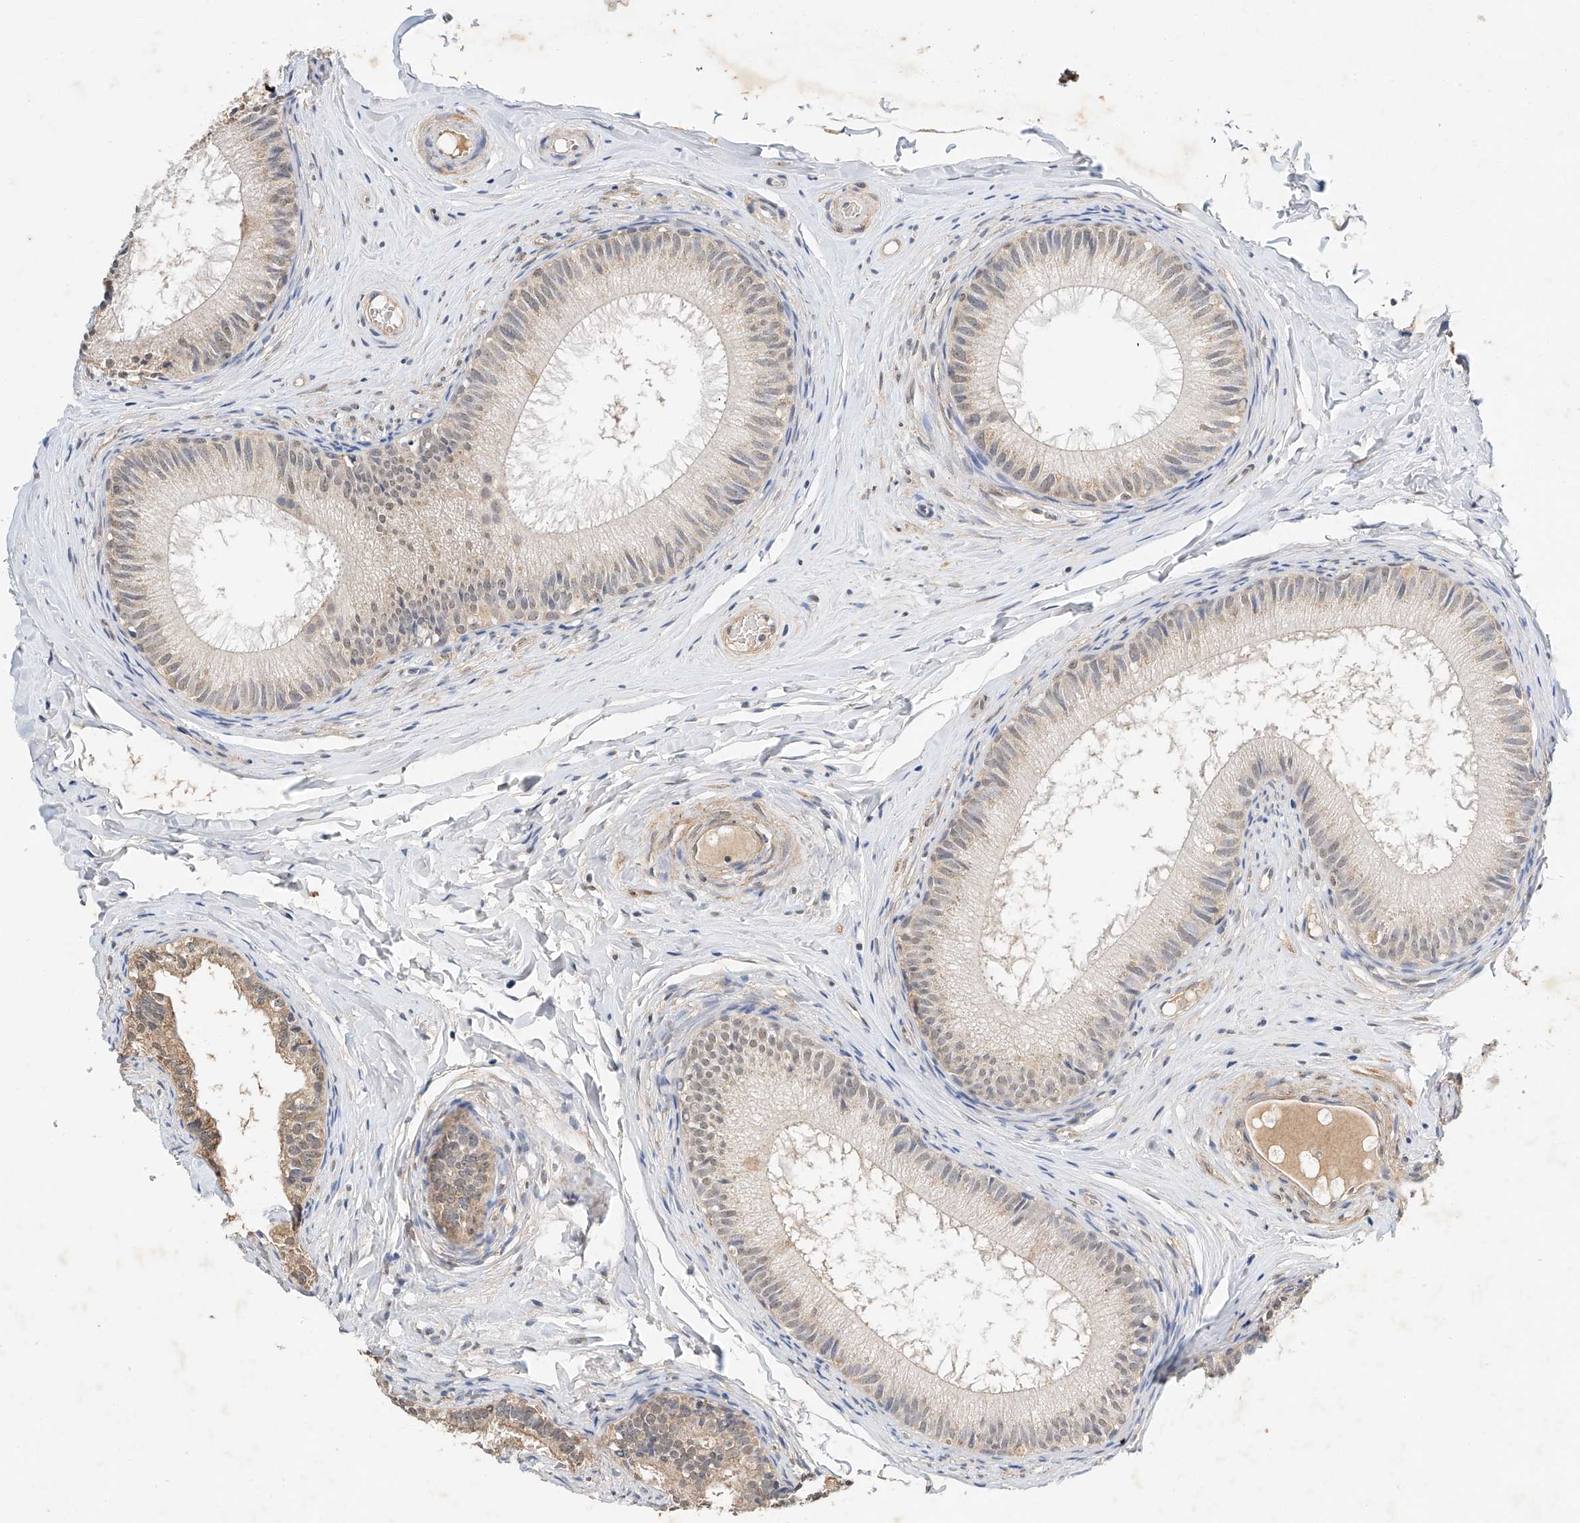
{"staining": {"intensity": "weak", "quantity": "25%-75%", "location": "cytoplasmic/membranous"}, "tissue": "epididymis", "cell_type": "Glandular cells", "image_type": "normal", "snomed": [{"axis": "morphology", "description": "Normal tissue, NOS"}, {"axis": "topography", "description": "Epididymis"}], "caption": "Epididymis stained with immunohistochemistry displays weak cytoplasmic/membranous staining in about 25%-75% of glandular cells. (DAB IHC, brown staining for protein, blue staining for nuclei).", "gene": "CTDP1", "patient": {"sex": "male", "age": 34}}